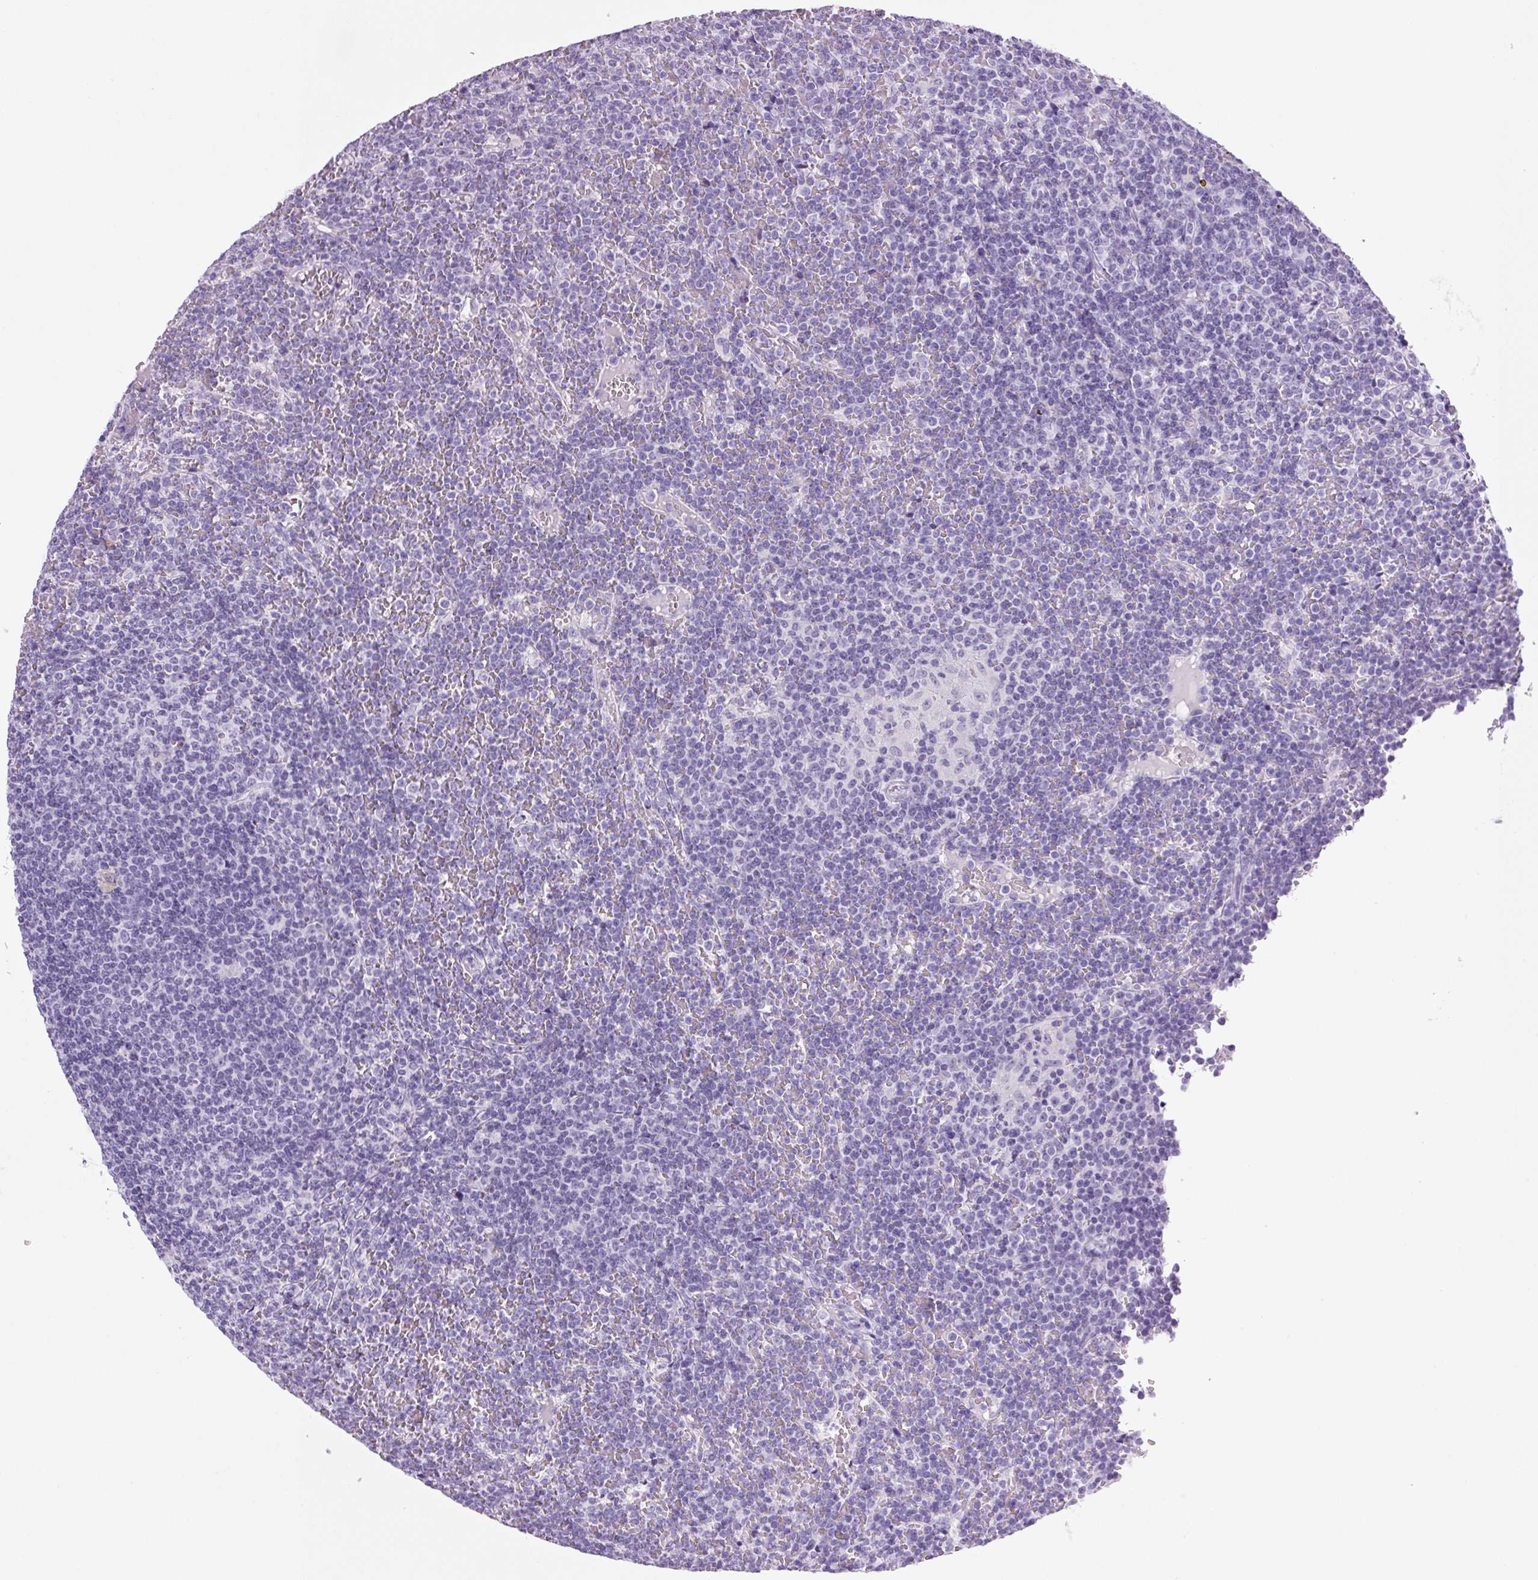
{"staining": {"intensity": "negative", "quantity": "none", "location": "none"}, "tissue": "lymphoma", "cell_type": "Tumor cells", "image_type": "cancer", "snomed": [{"axis": "morphology", "description": "Malignant lymphoma, non-Hodgkin's type, Low grade"}, {"axis": "topography", "description": "Spleen"}], "caption": "The immunohistochemistry histopathology image has no significant positivity in tumor cells of malignant lymphoma, non-Hodgkin's type (low-grade) tissue.", "gene": "PRRT1", "patient": {"sex": "female", "age": 19}}